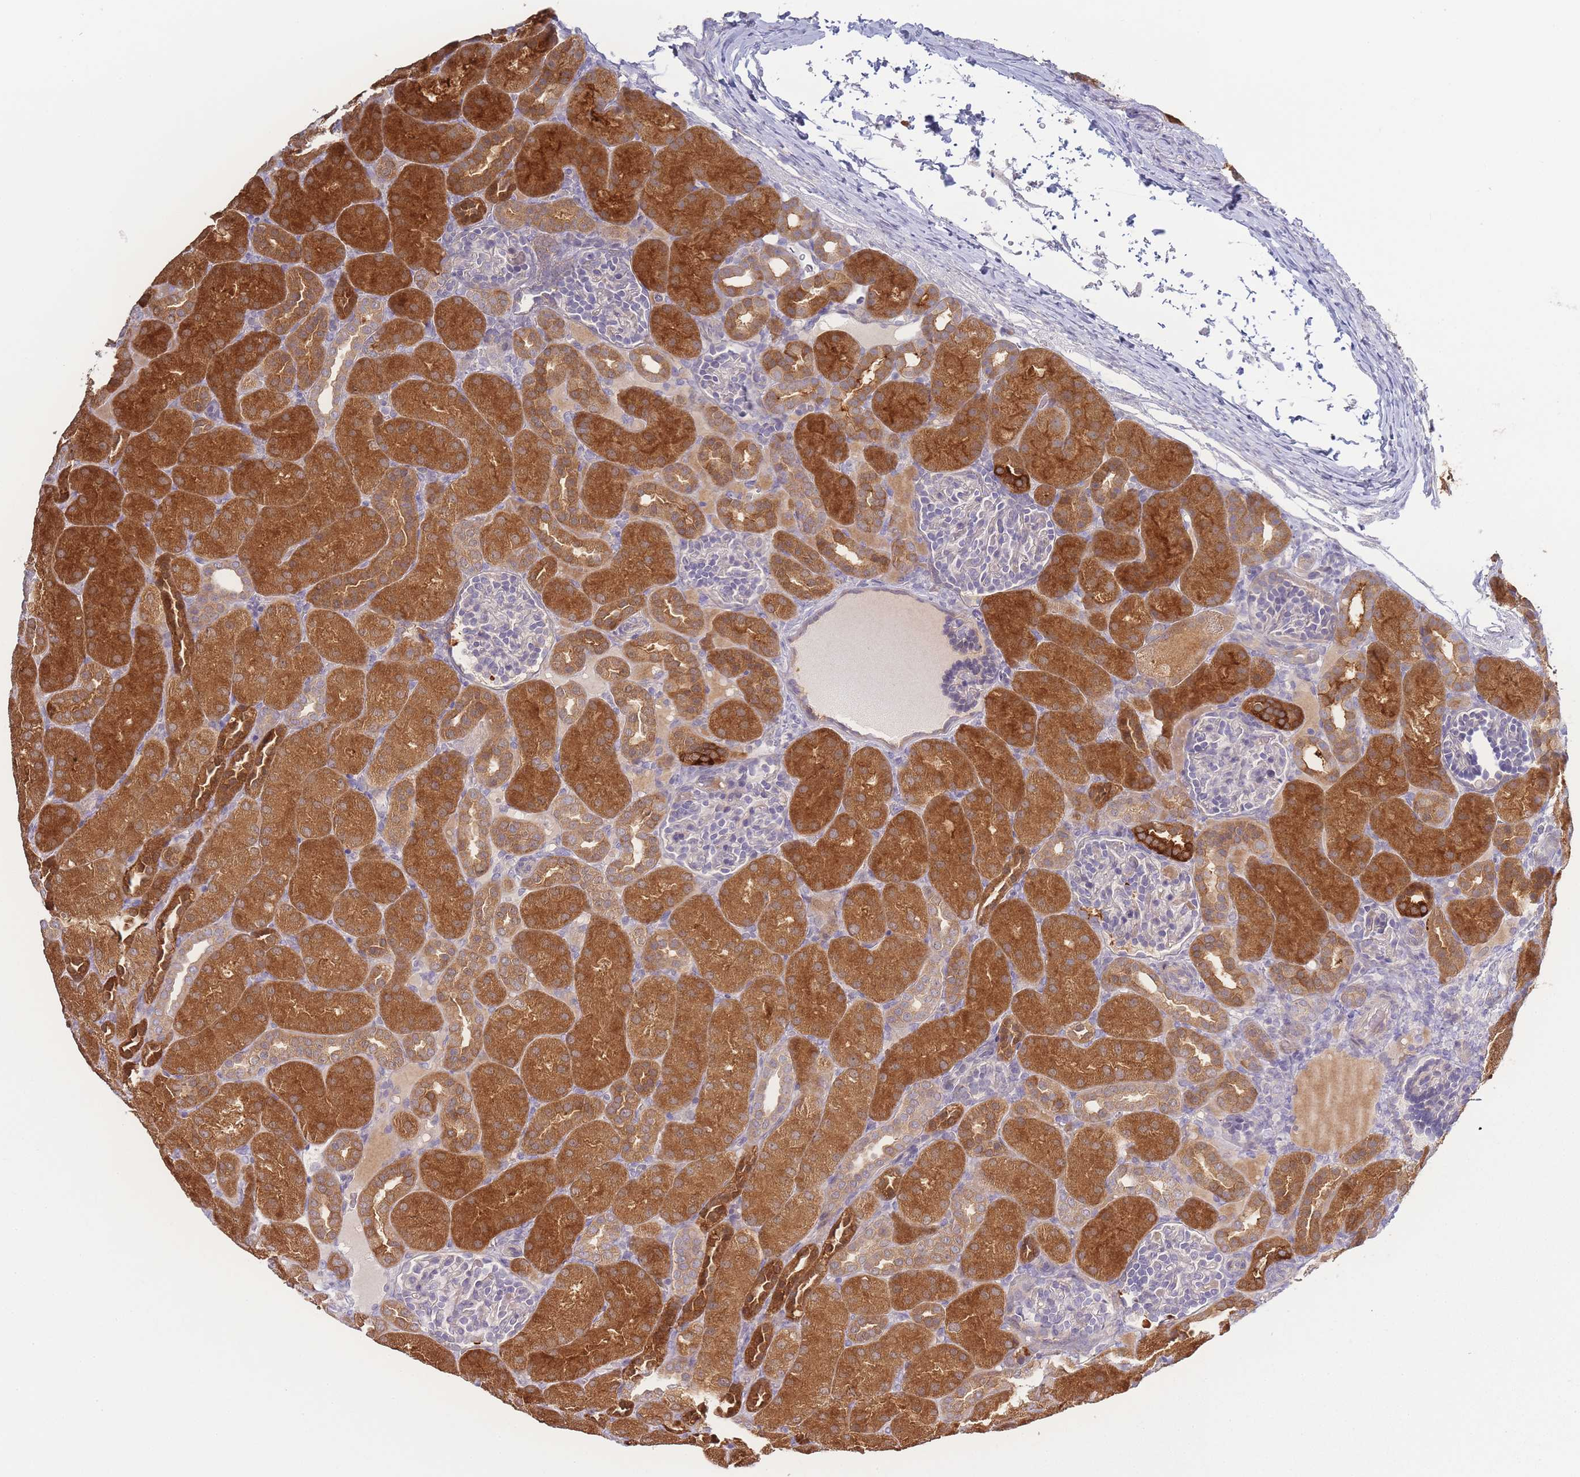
{"staining": {"intensity": "negative", "quantity": "none", "location": "none"}, "tissue": "kidney", "cell_type": "Cells in glomeruli", "image_type": "normal", "snomed": [{"axis": "morphology", "description": "Normal tissue, NOS"}, {"axis": "topography", "description": "Kidney"}], "caption": "Kidney was stained to show a protein in brown. There is no significant expression in cells in glomeruli. (DAB IHC visualized using brightfield microscopy, high magnification).", "gene": "SPHKAP", "patient": {"sex": "male", "age": 1}}